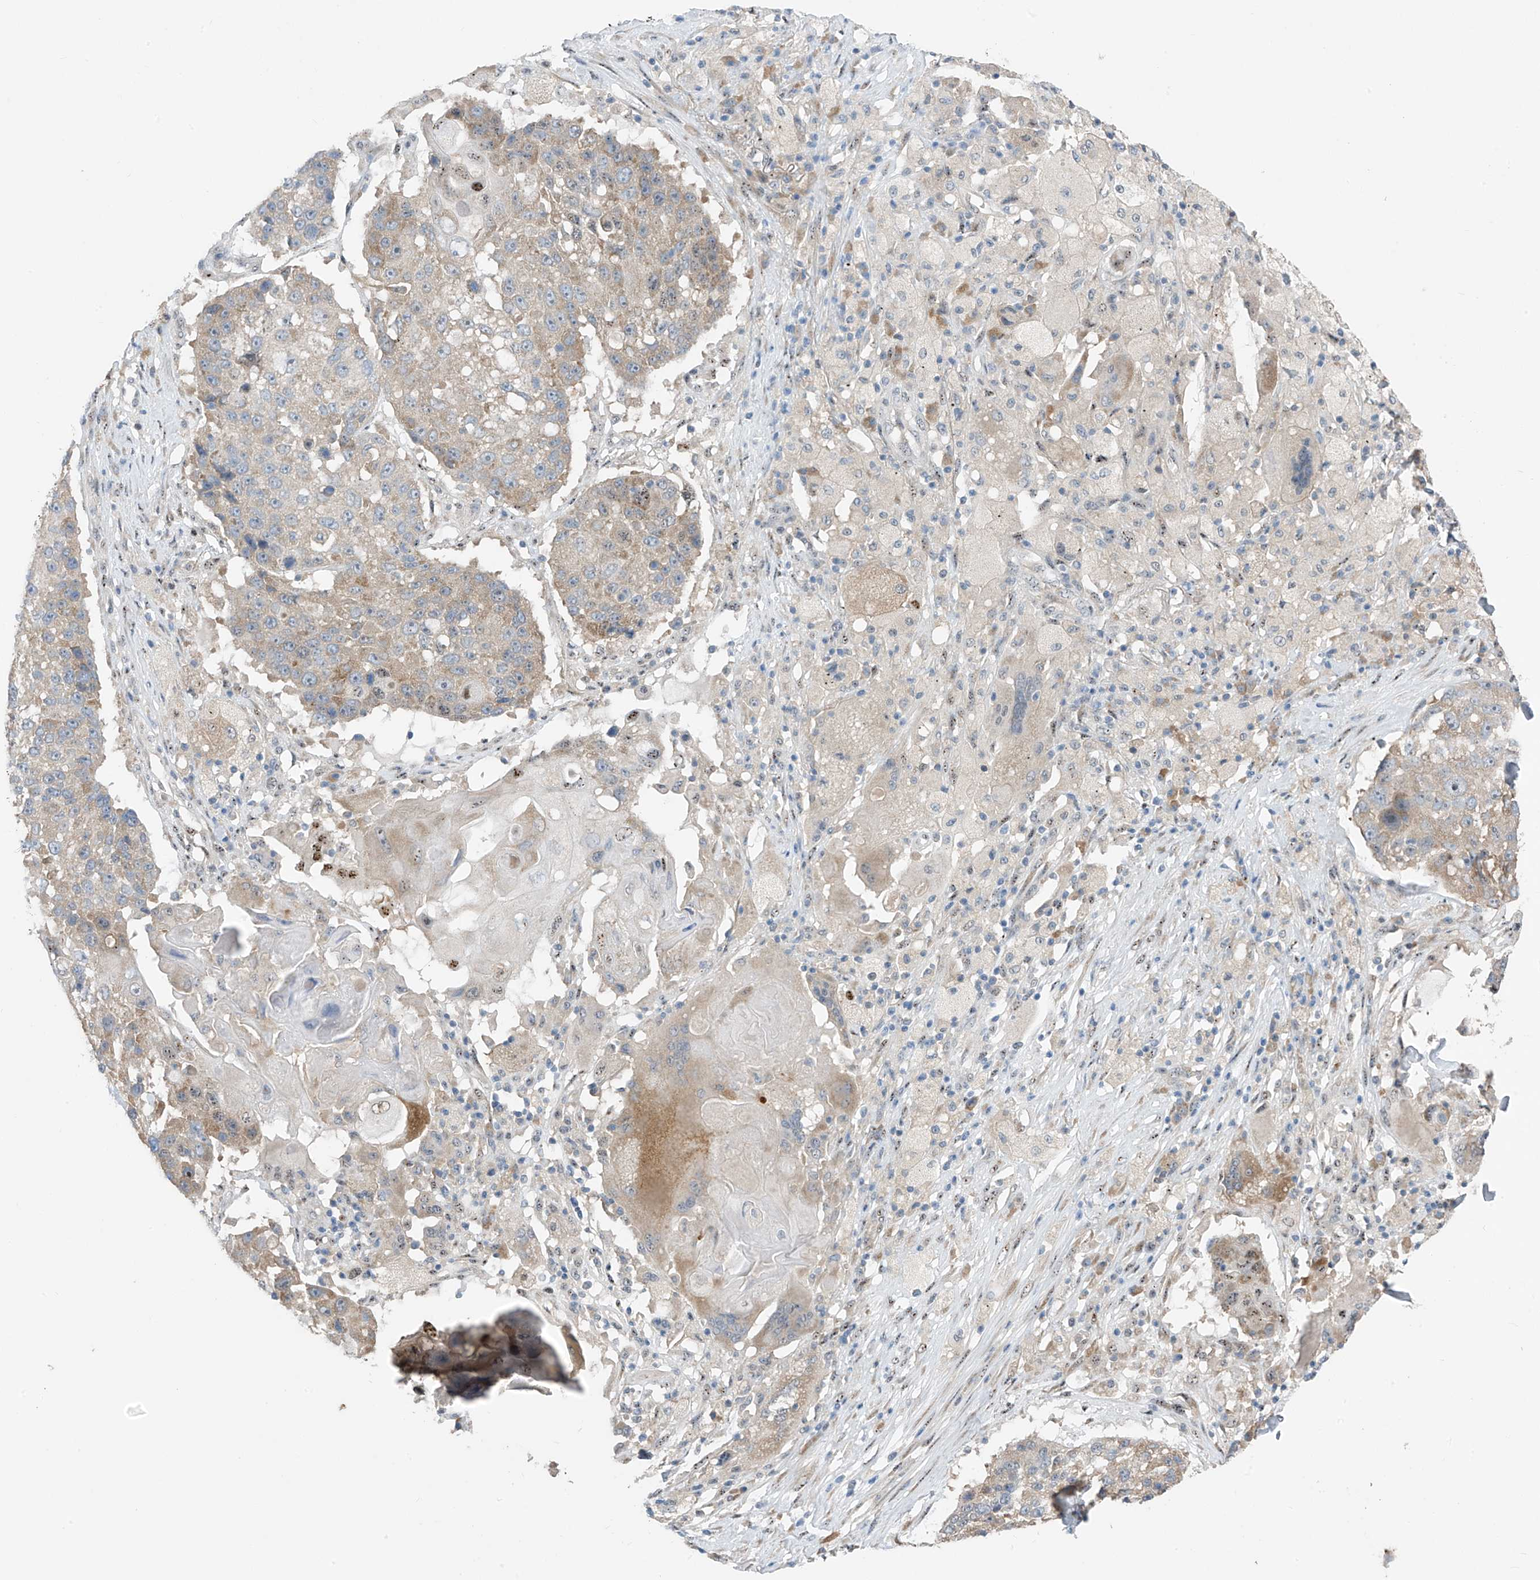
{"staining": {"intensity": "moderate", "quantity": "25%-75%", "location": "cytoplasmic/membranous,nuclear"}, "tissue": "lung cancer", "cell_type": "Tumor cells", "image_type": "cancer", "snomed": [{"axis": "morphology", "description": "Squamous cell carcinoma, NOS"}, {"axis": "topography", "description": "Lung"}], "caption": "Immunohistochemical staining of lung cancer displays medium levels of moderate cytoplasmic/membranous and nuclear positivity in about 25%-75% of tumor cells.", "gene": "RPL4", "patient": {"sex": "male", "age": 61}}